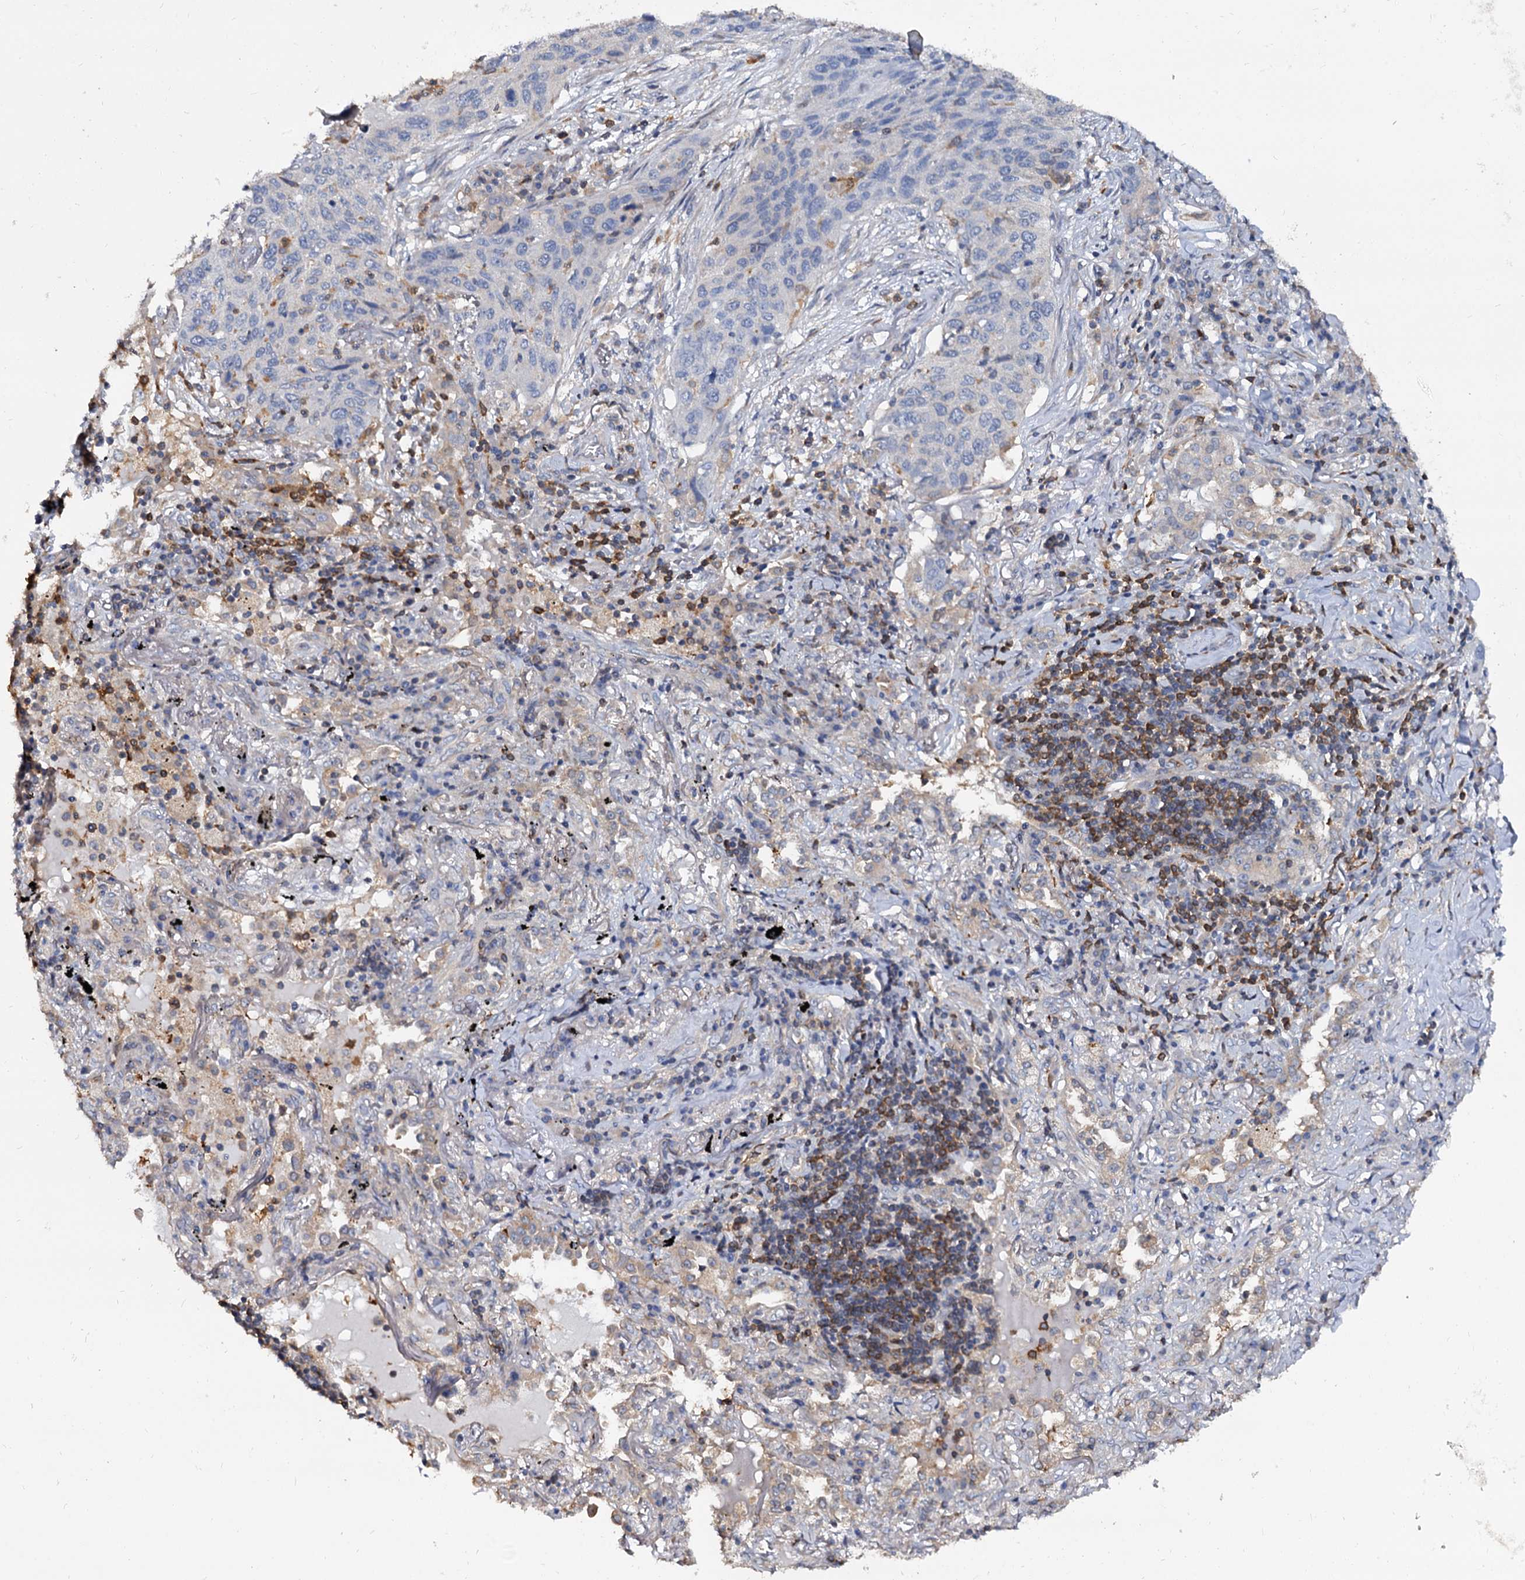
{"staining": {"intensity": "negative", "quantity": "none", "location": "none"}, "tissue": "lung cancer", "cell_type": "Tumor cells", "image_type": "cancer", "snomed": [{"axis": "morphology", "description": "Squamous cell carcinoma, NOS"}, {"axis": "topography", "description": "Lung"}], "caption": "An IHC image of lung squamous cell carcinoma is shown. There is no staining in tumor cells of lung squamous cell carcinoma.", "gene": "ANKRD13A", "patient": {"sex": "female", "age": 63}}